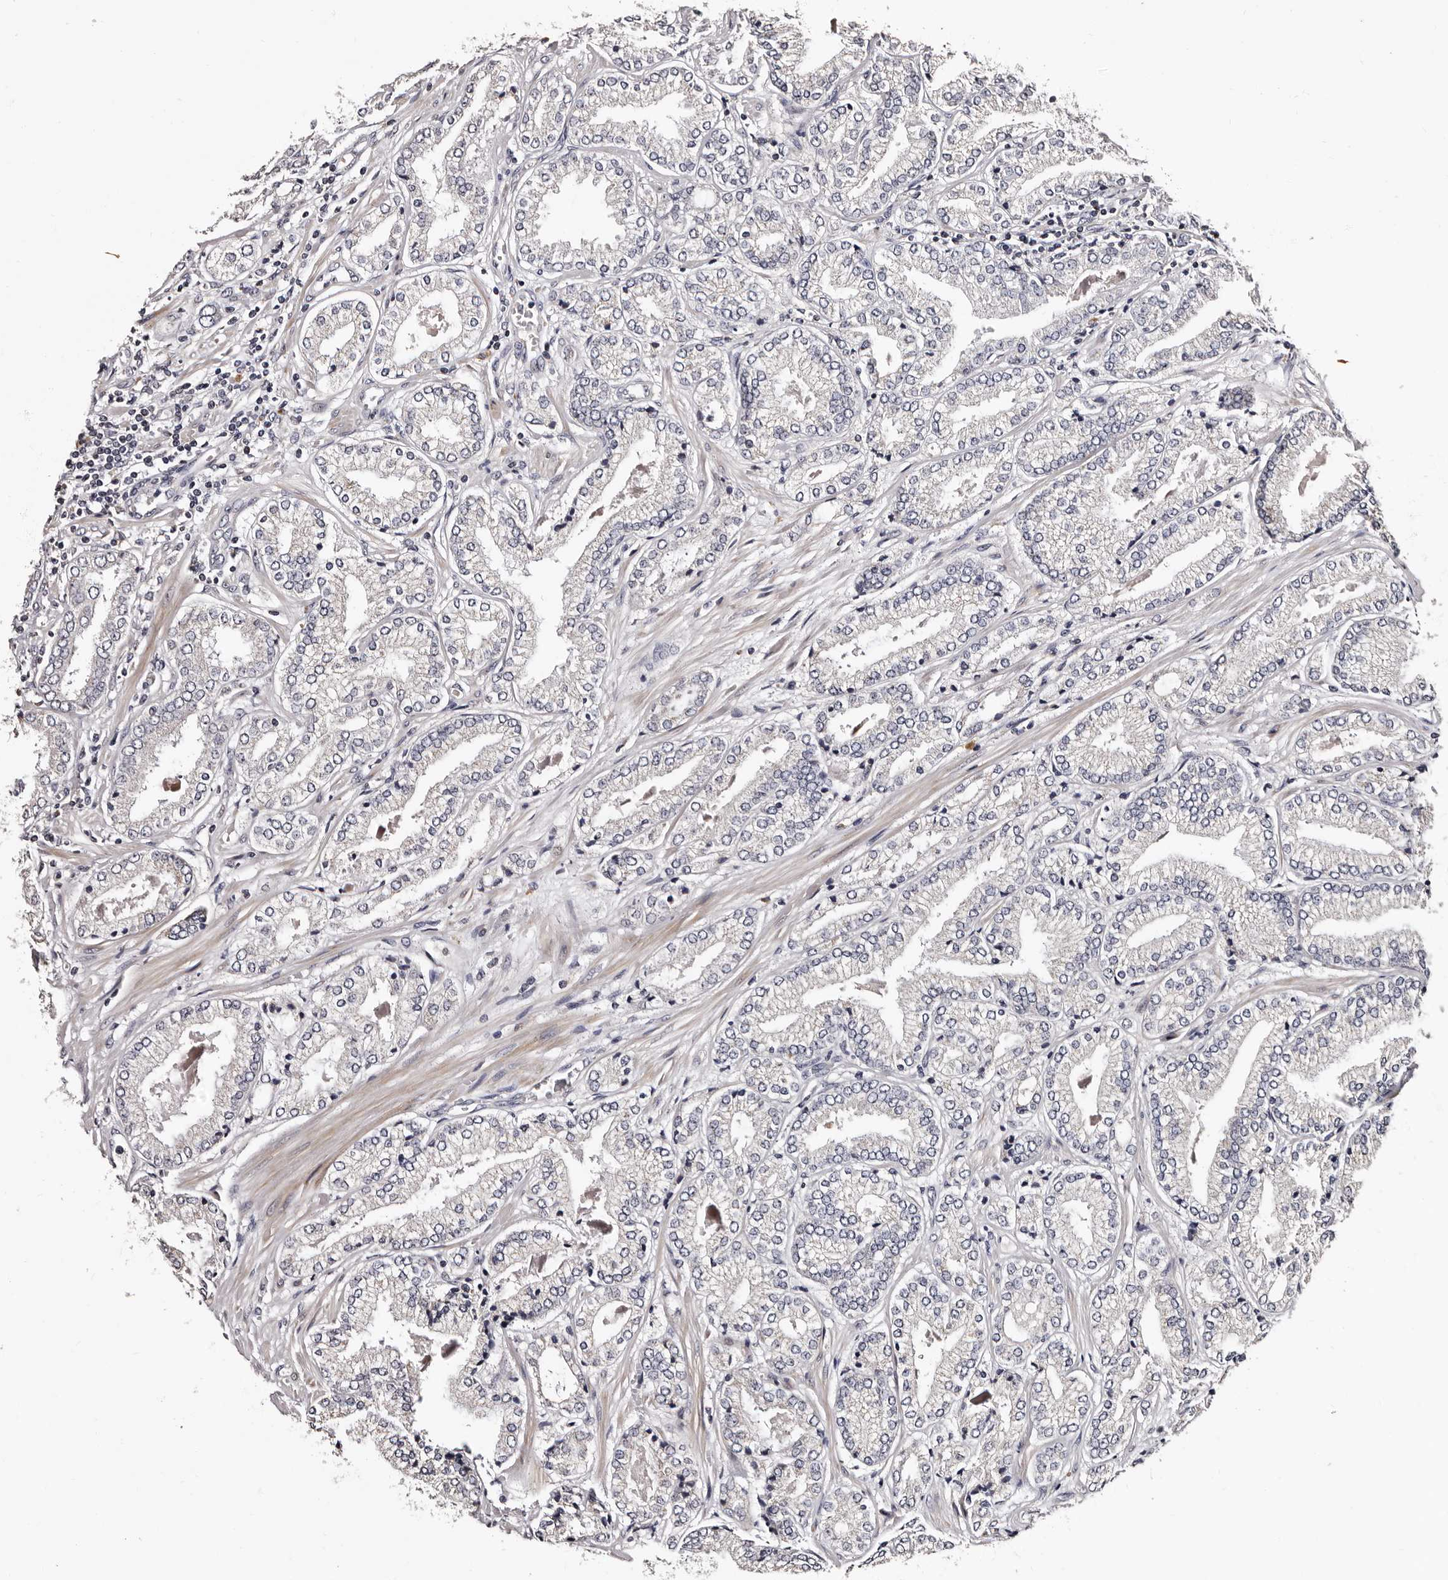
{"staining": {"intensity": "negative", "quantity": "none", "location": "none"}, "tissue": "prostate cancer", "cell_type": "Tumor cells", "image_type": "cancer", "snomed": [{"axis": "morphology", "description": "Adenocarcinoma, Low grade"}, {"axis": "topography", "description": "Prostate"}], "caption": "A photomicrograph of low-grade adenocarcinoma (prostate) stained for a protein exhibits no brown staining in tumor cells. (DAB immunohistochemistry, high magnification).", "gene": "TAF4B", "patient": {"sex": "male", "age": 62}}